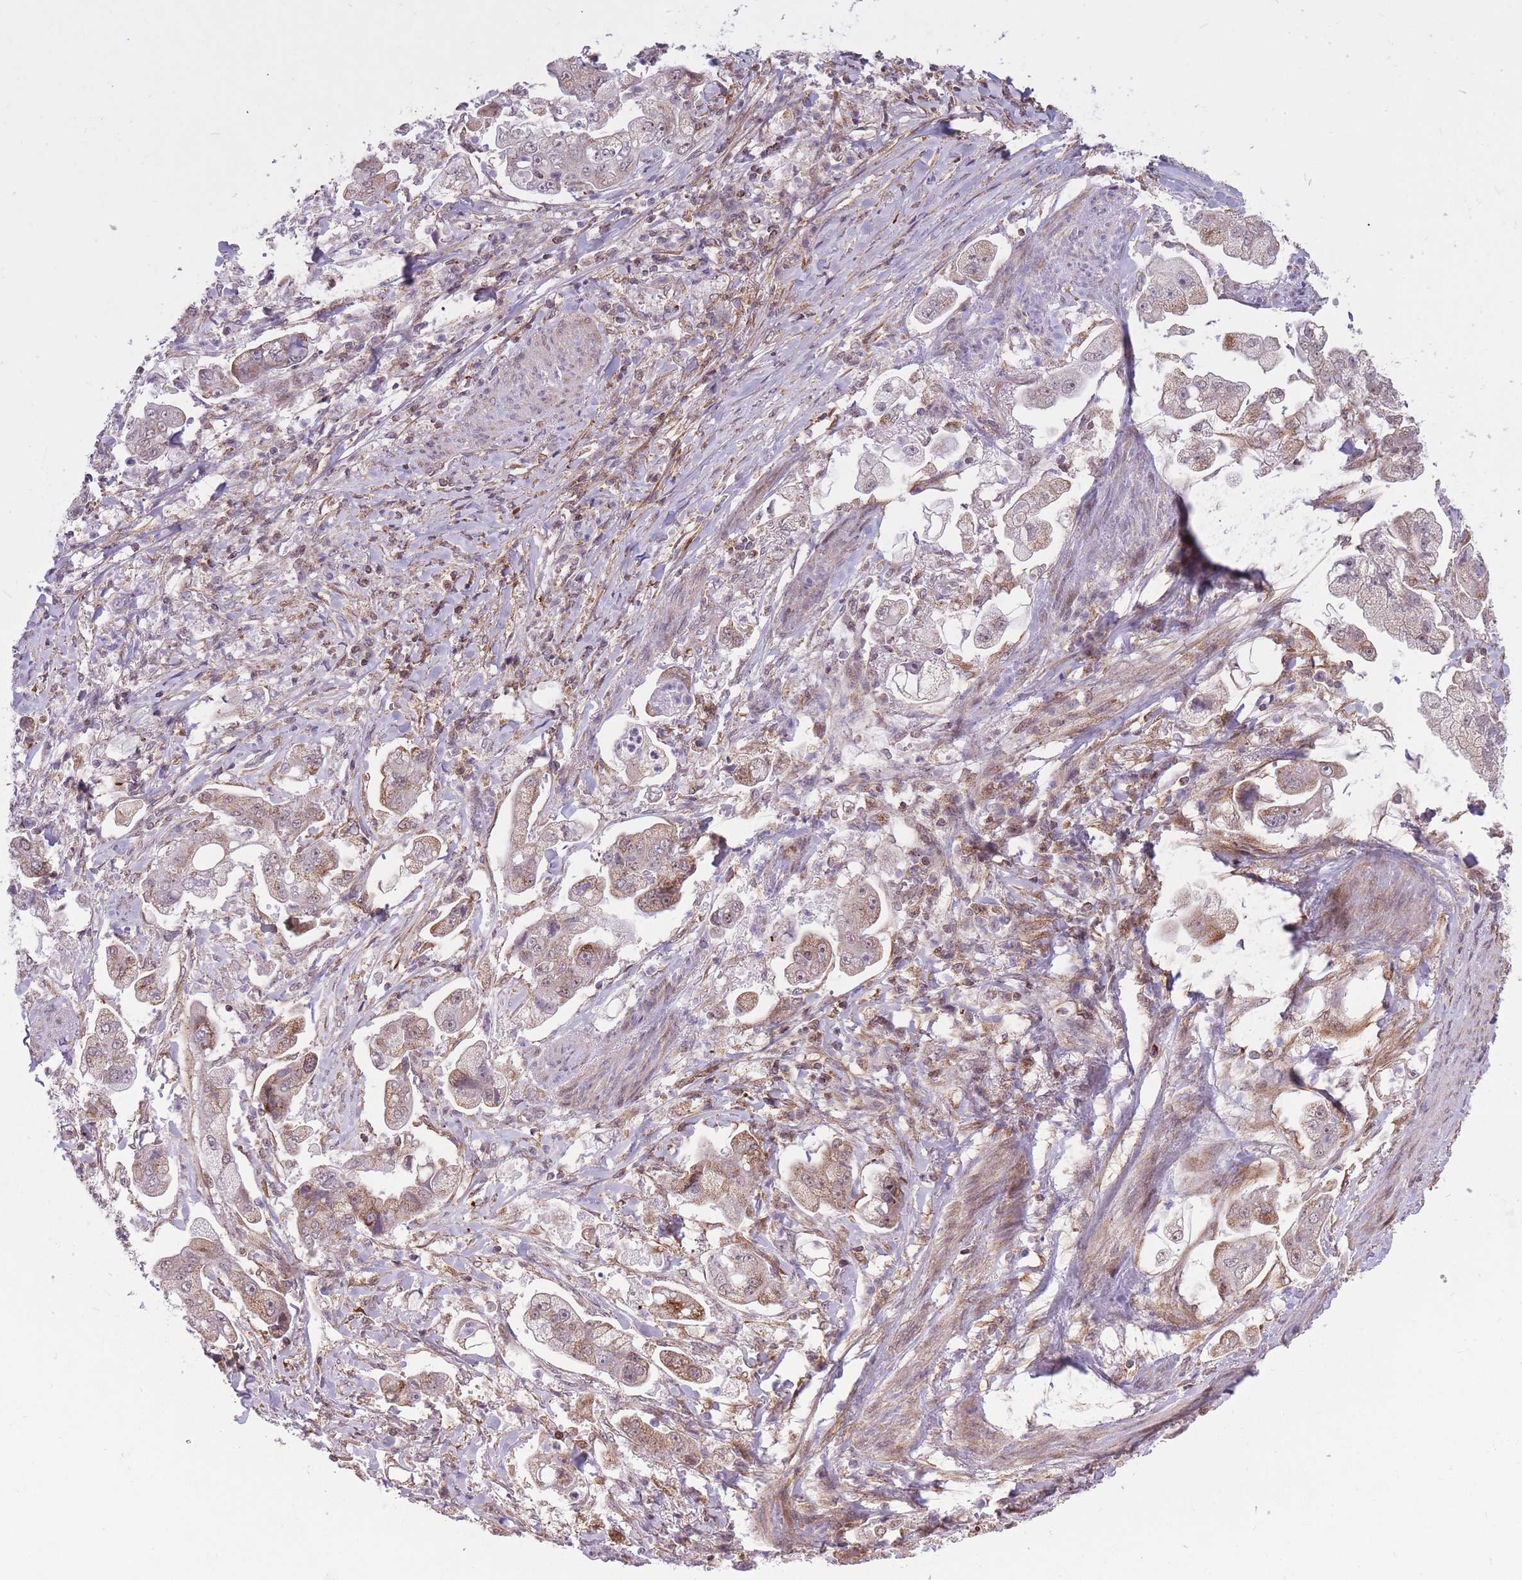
{"staining": {"intensity": "moderate", "quantity": "<25%", "location": "cytoplasmic/membranous"}, "tissue": "stomach cancer", "cell_type": "Tumor cells", "image_type": "cancer", "snomed": [{"axis": "morphology", "description": "Adenocarcinoma, NOS"}, {"axis": "topography", "description": "Stomach"}], "caption": "Immunohistochemical staining of human stomach cancer (adenocarcinoma) shows low levels of moderate cytoplasmic/membranous positivity in approximately <25% of tumor cells. The staining was performed using DAB (3,3'-diaminobenzidine) to visualize the protein expression in brown, while the nuclei were stained in blue with hematoxylin (Magnification: 20x).", "gene": "DPYSL4", "patient": {"sex": "male", "age": 62}}